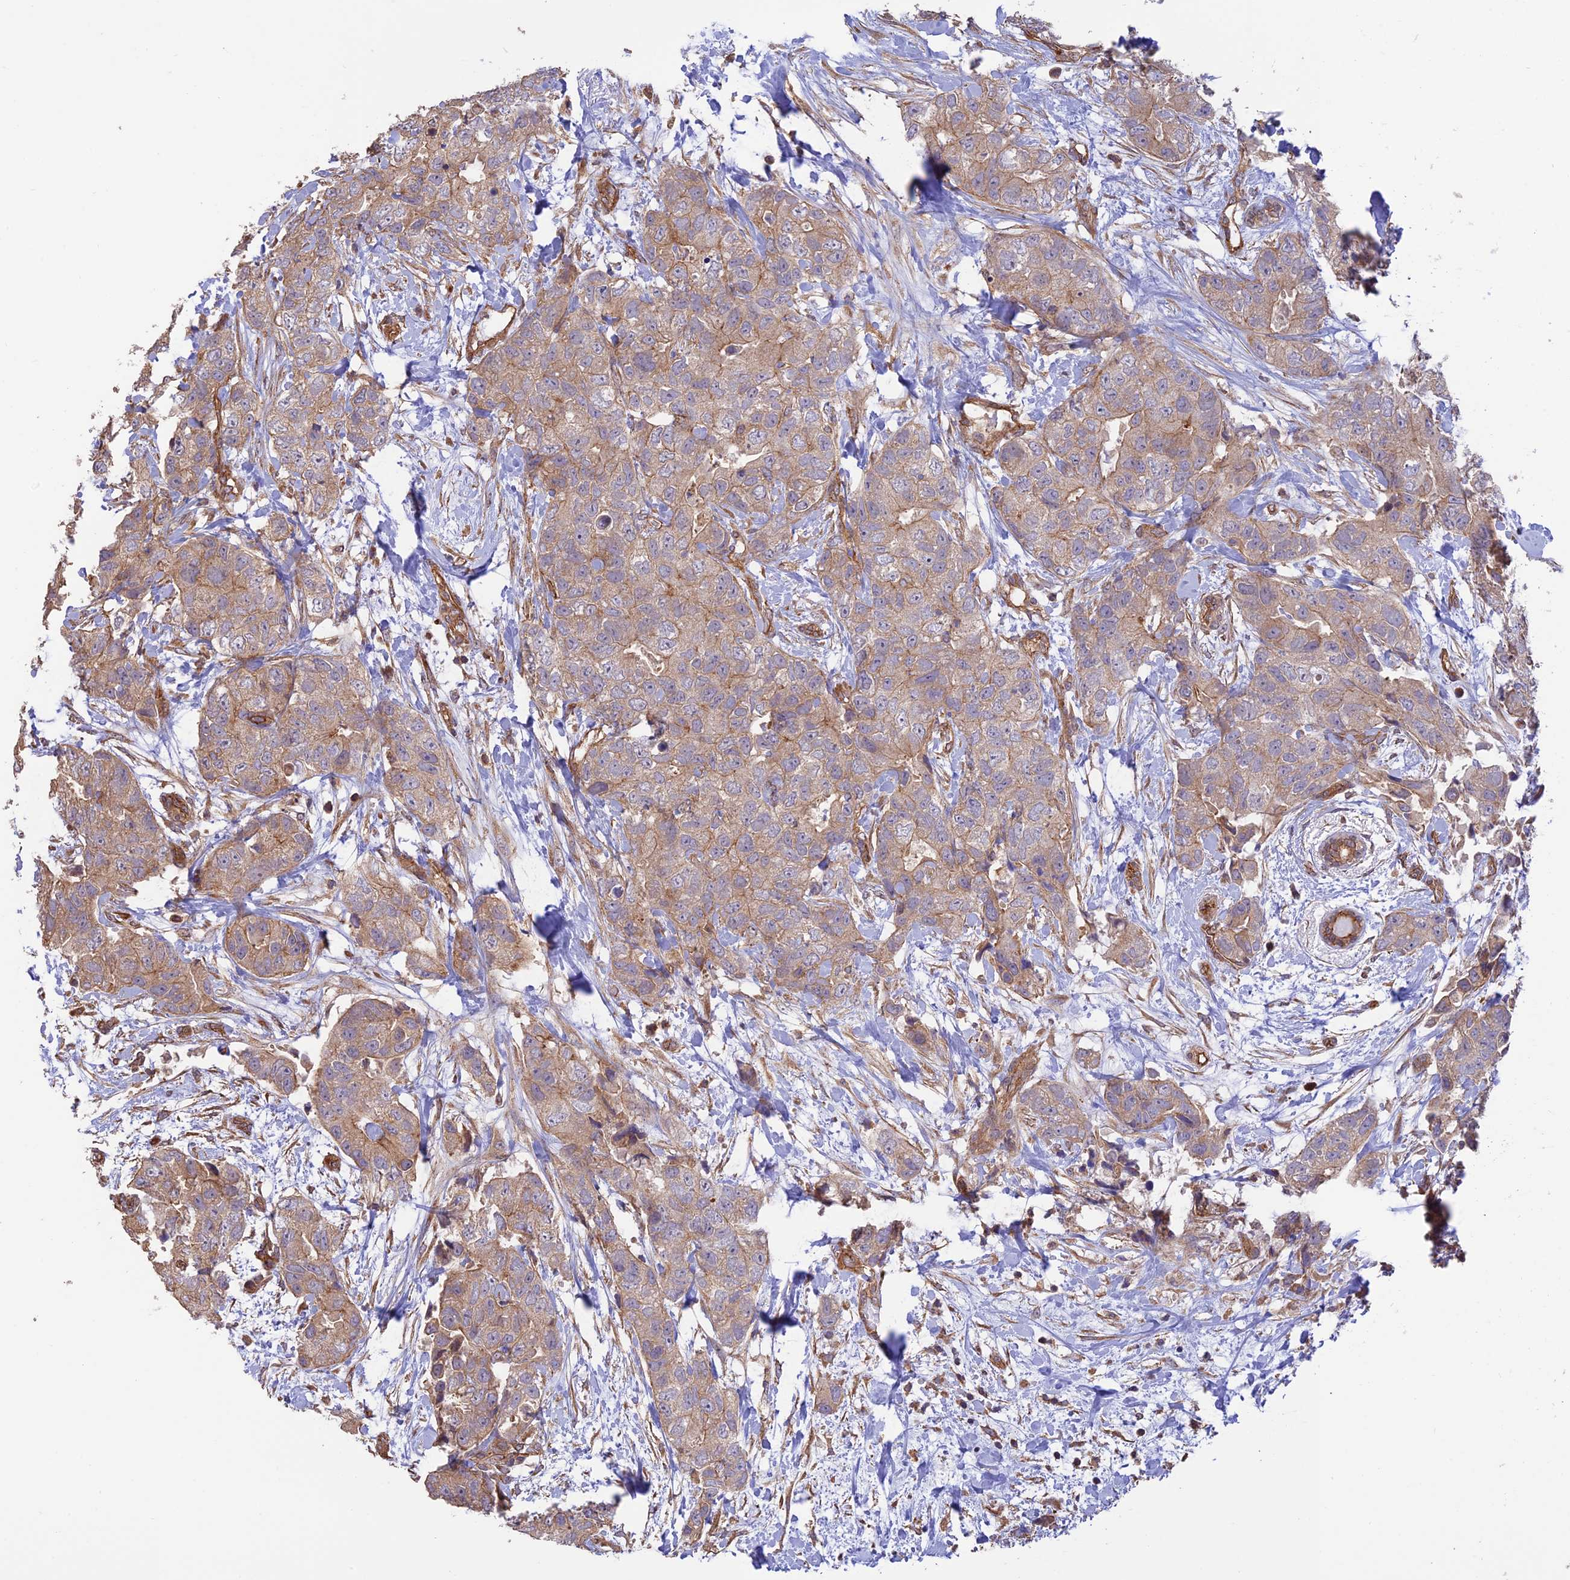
{"staining": {"intensity": "weak", "quantity": ">75%", "location": "cytoplasmic/membranous"}, "tissue": "breast cancer", "cell_type": "Tumor cells", "image_type": "cancer", "snomed": [{"axis": "morphology", "description": "Duct carcinoma"}, {"axis": "topography", "description": "Breast"}], "caption": "Protein staining of breast cancer tissue reveals weak cytoplasmic/membranous expression in approximately >75% of tumor cells.", "gene": "HOMER2", "patient": {"sex": "female", "age": 62}}